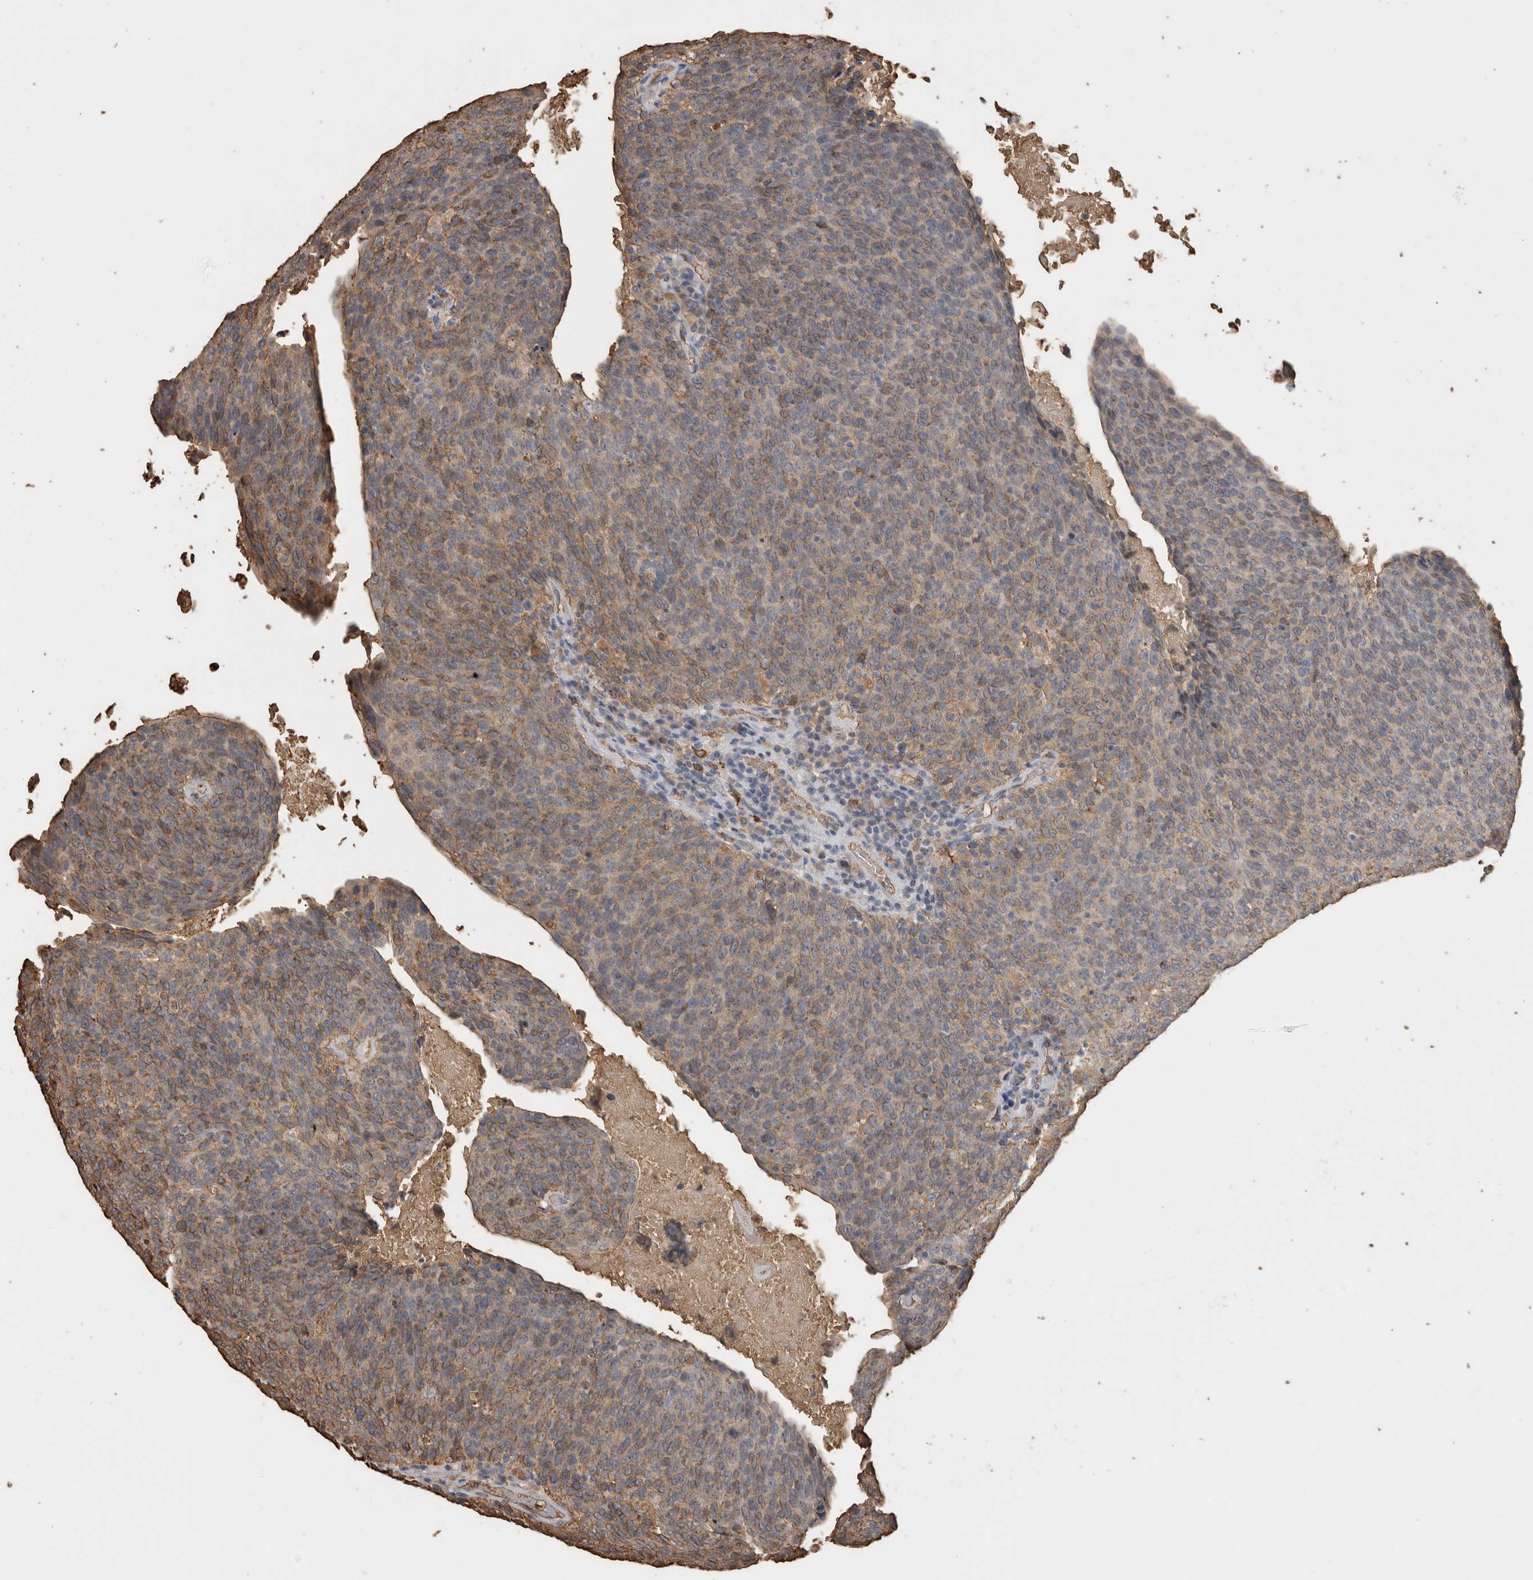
{"staining": {"intensity": "moderate", "quantity": ">75%", "location": "cytoplasmic/membranous"}, "tissue": "head and neck cancer", "cell_type": "Tumor cells", "image_type": "cancer", "snomed": [{"axis": "morphology", "description": "Squamous cell carcinoma, NOS"}, {"axis": "morphology", "description": "Squamous cell carcinoma, metastatic, NOS"}, {"axis": "topography", "description": "Lymph node"}, {"axis": "topography", "description": "Head-Neck"}], "caption": "About >75% of tumor cells in head and neck metastatic squamous cell carcinoma display moderate cytoplasmic/membranous protein expression as visualized by brown immunohistochemical staining.", "gene": "IL27", "patient": {"sex": "male", "age": 62}}